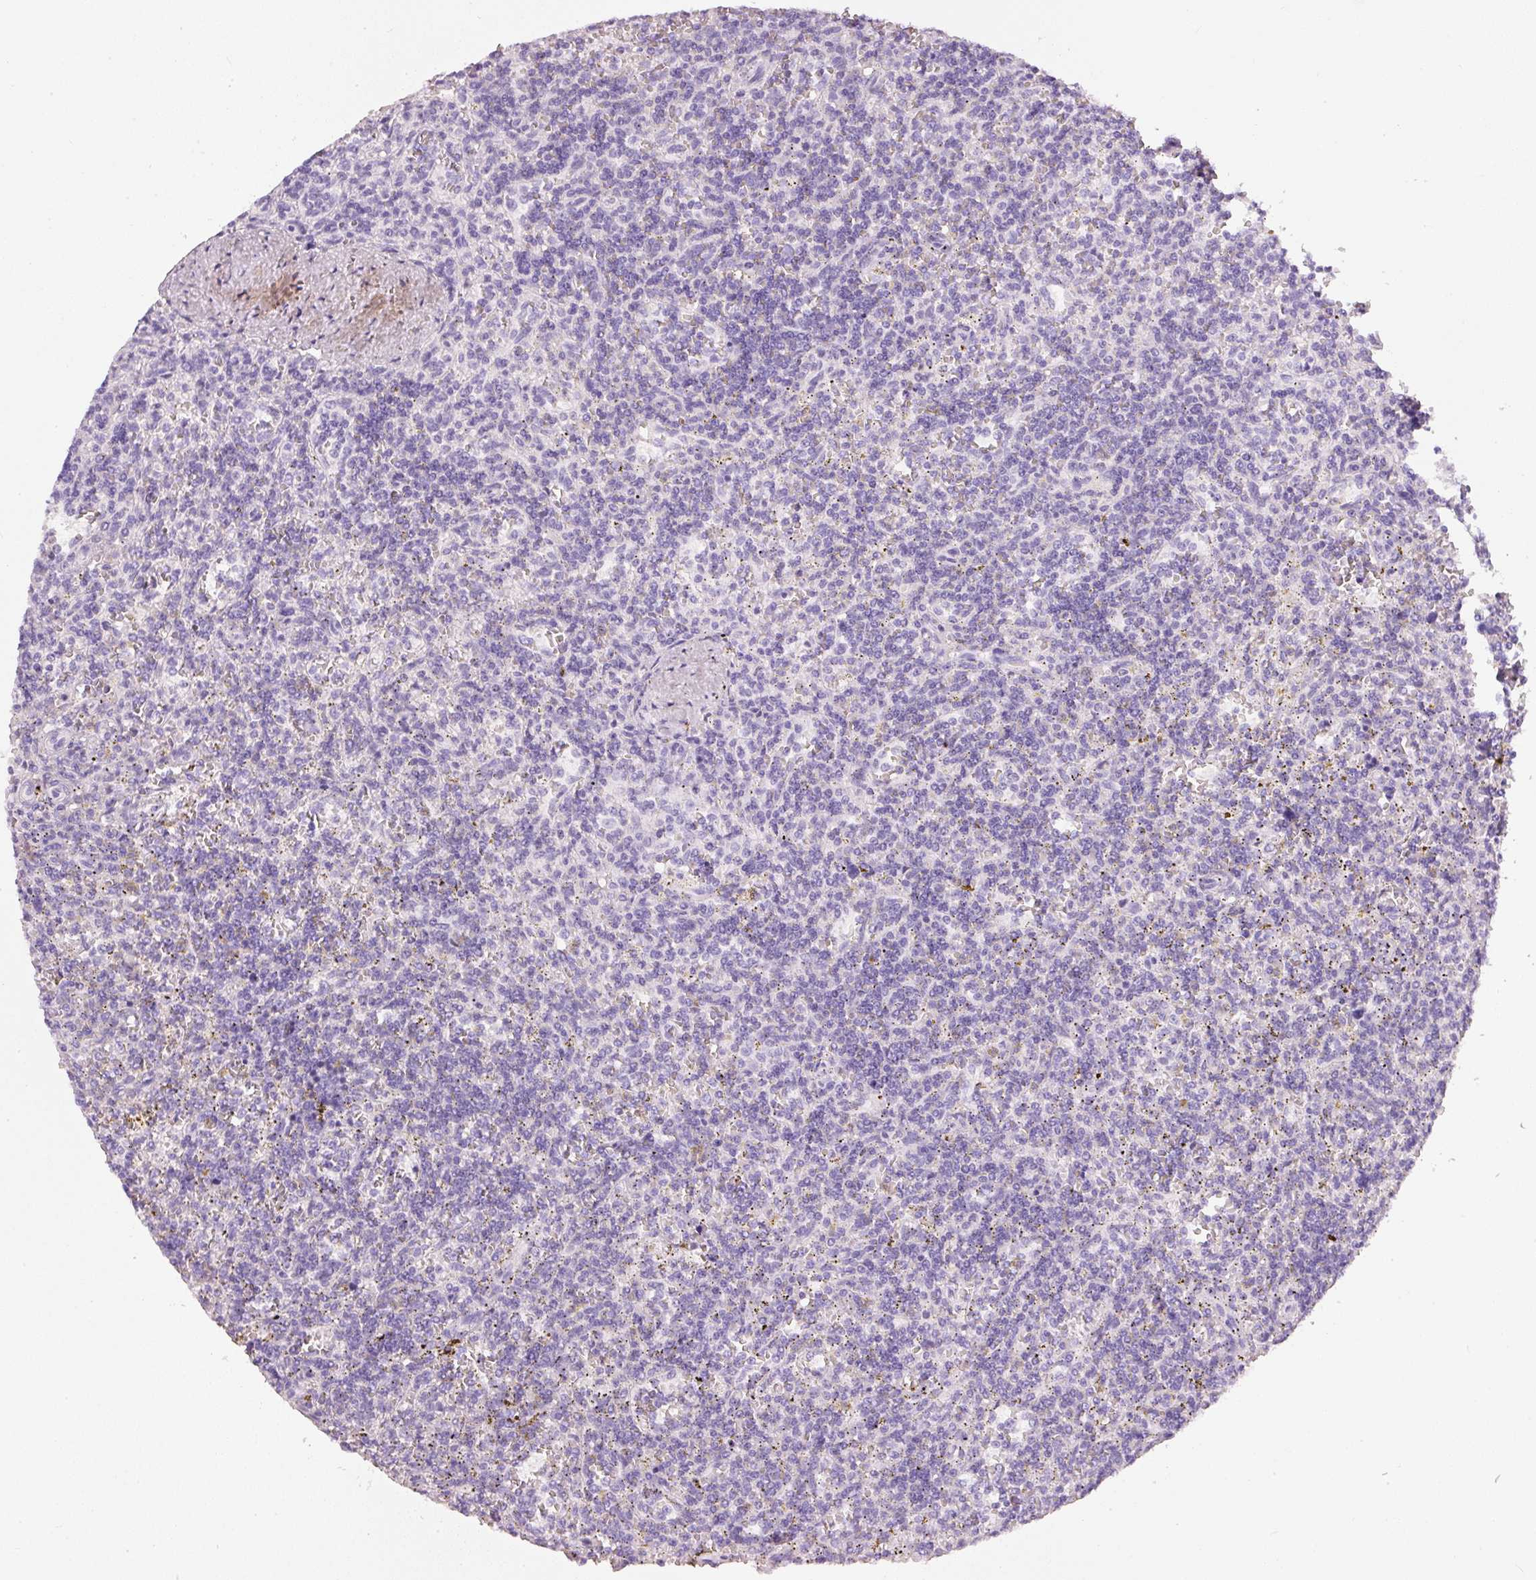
{"staining": {"intensity": "negative", "quantity": "none", "location": "none"}, "tissue": "lymphoma", "cell_type": "Tumor cells", "image_type": "cancer", "snomed": [{"axis": "morphology", "description": "Malignant lymphoma, non-Hodgkin's type, Low grade"}, {"axis": "topography", "description": "Spleen"}], "caption": "Immunohistochemical staining of human low-grade malignant lymphoma, non-Hodgkin's type displays no significant staining in tumor cells.", "gene": "PDXDC1", "patient": {"sex": "male", "age": 73}}